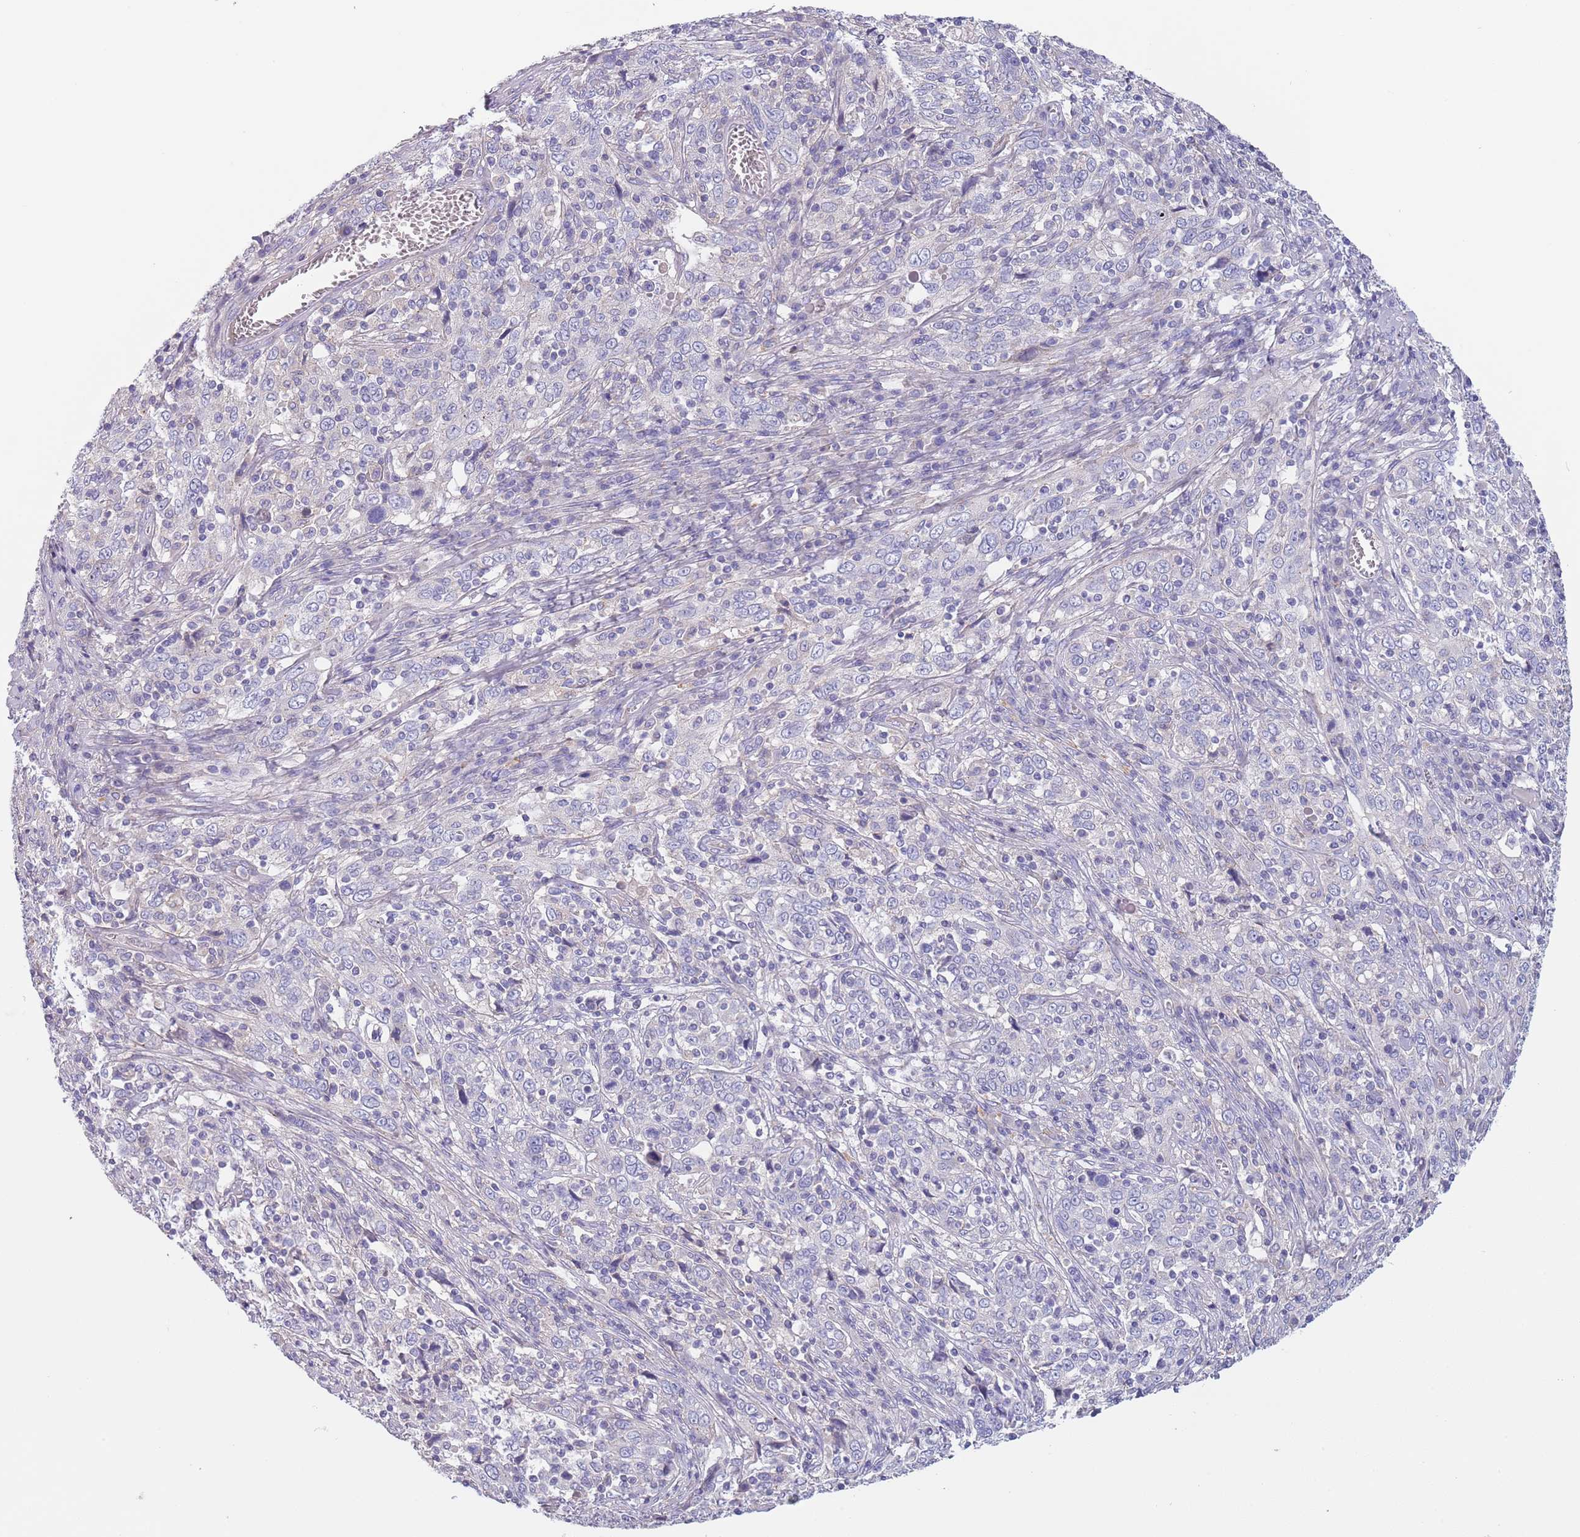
{"staining": {"intensity": "negative", "quantity": "none", "location": "none"}, "tissue": "cervical cancer", "cell_type": "Tumor cells", "image_type": "cancer", "snomed": [{"axis": "morphology", "description": "Squamous cell carcinoma, NOS"}, {"axis": "topography", "description": "Cervix"}], "caption": "Human cervical cancer stained for a protein using IHC reveals no expression in tumor cells.", "gene": "MAN1C1", "patient": {"sex": "female", "age": 46}}